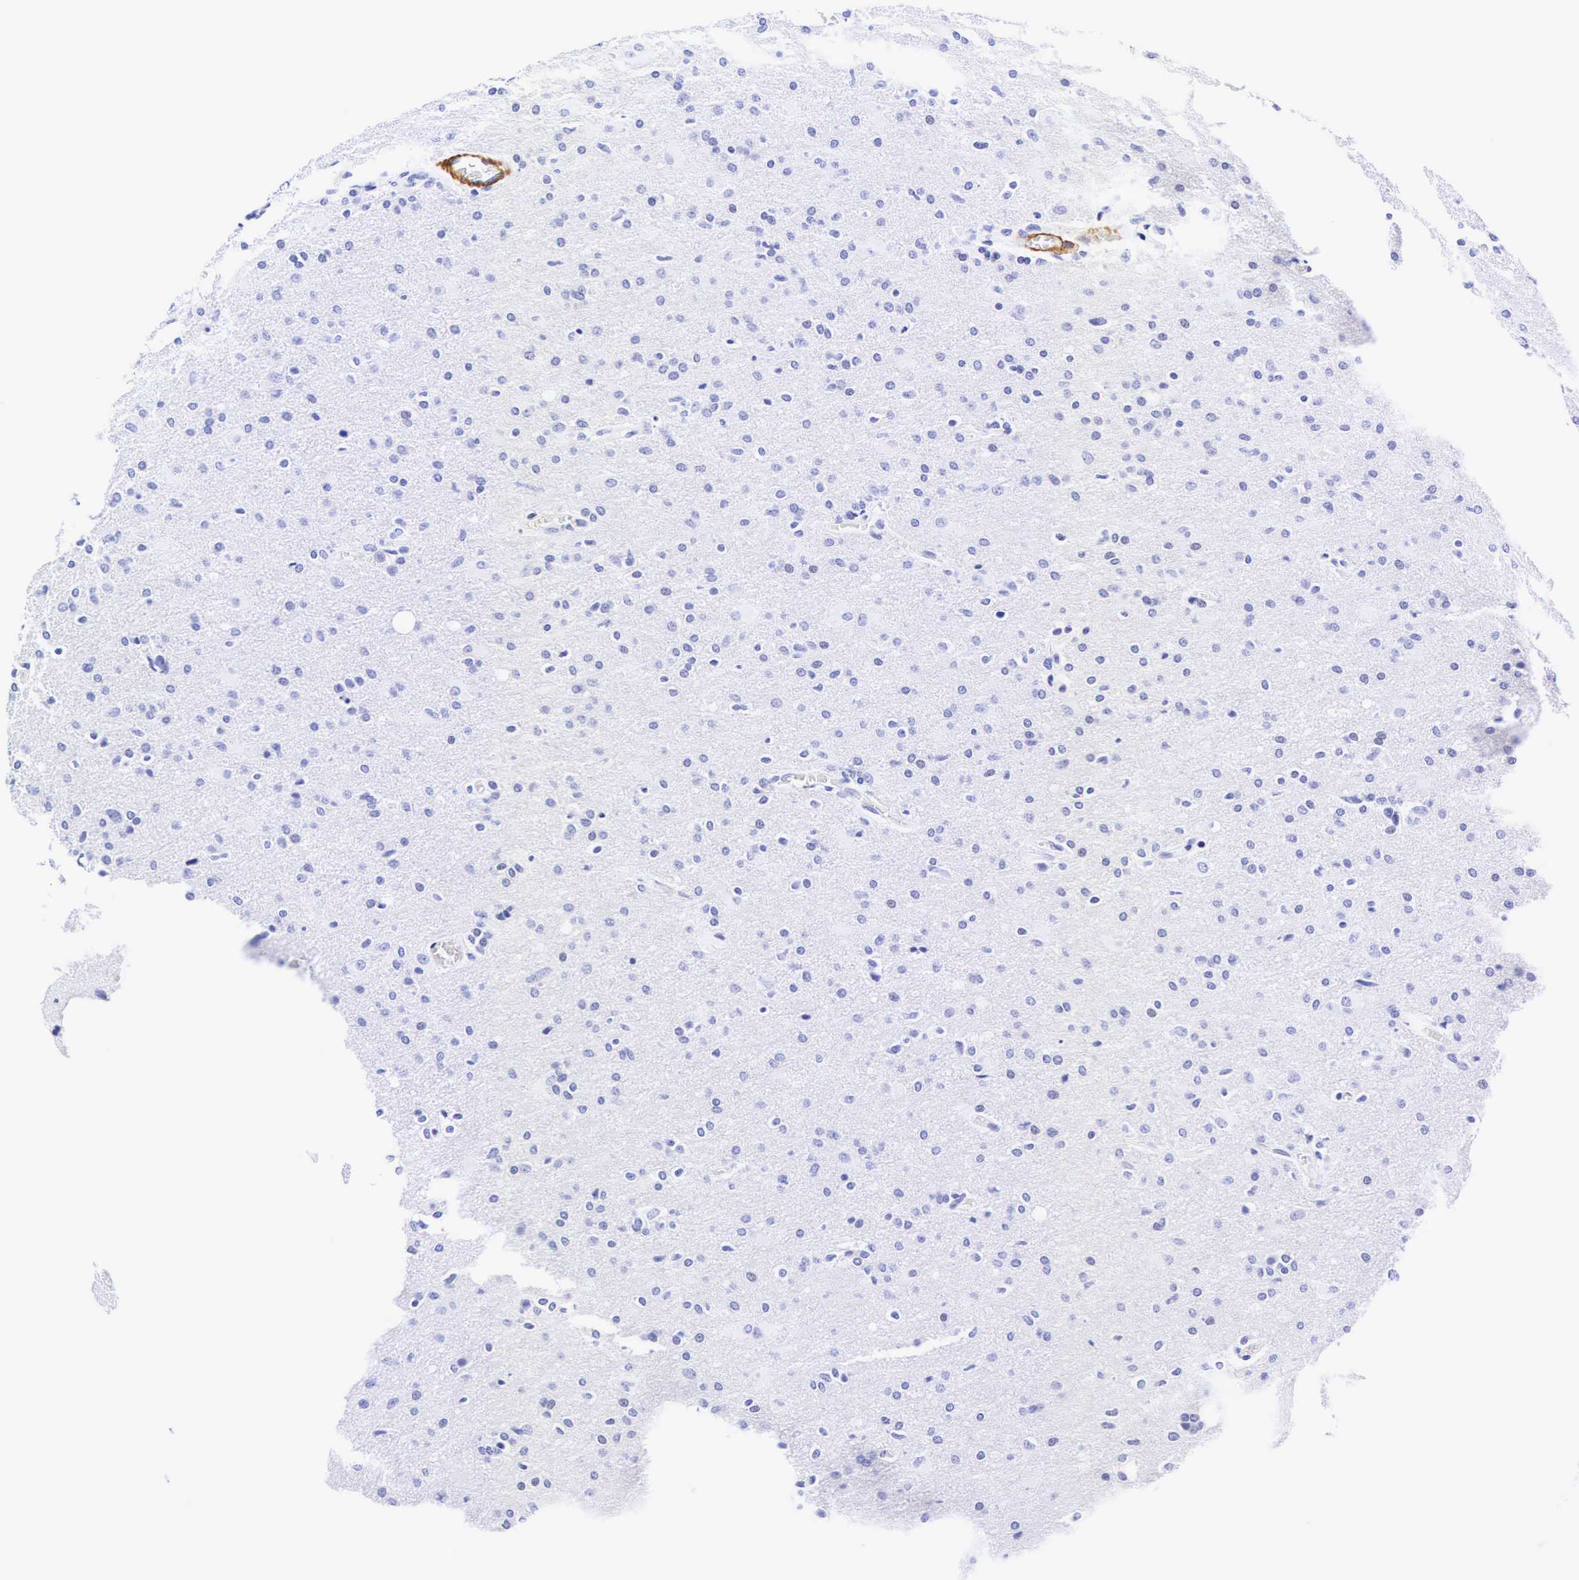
{"staining": {"intensity": "negative", "quantity": "none", "location": "none"}, "tissue": "glioma", "cell_type": "Tumor cells", "image_type": "cancer", "snomed": [{"axis": "morphology", "description": "Glioma, malignant, High grade"}, {"axis": "topography", "description": "Brain"}], "caption": "Human malignant high-grade glioma stained for a protein using IHC displays no expression in tumor cells.", "gene": "CALD1", "patient": {"sex": "male", "age": 68}}